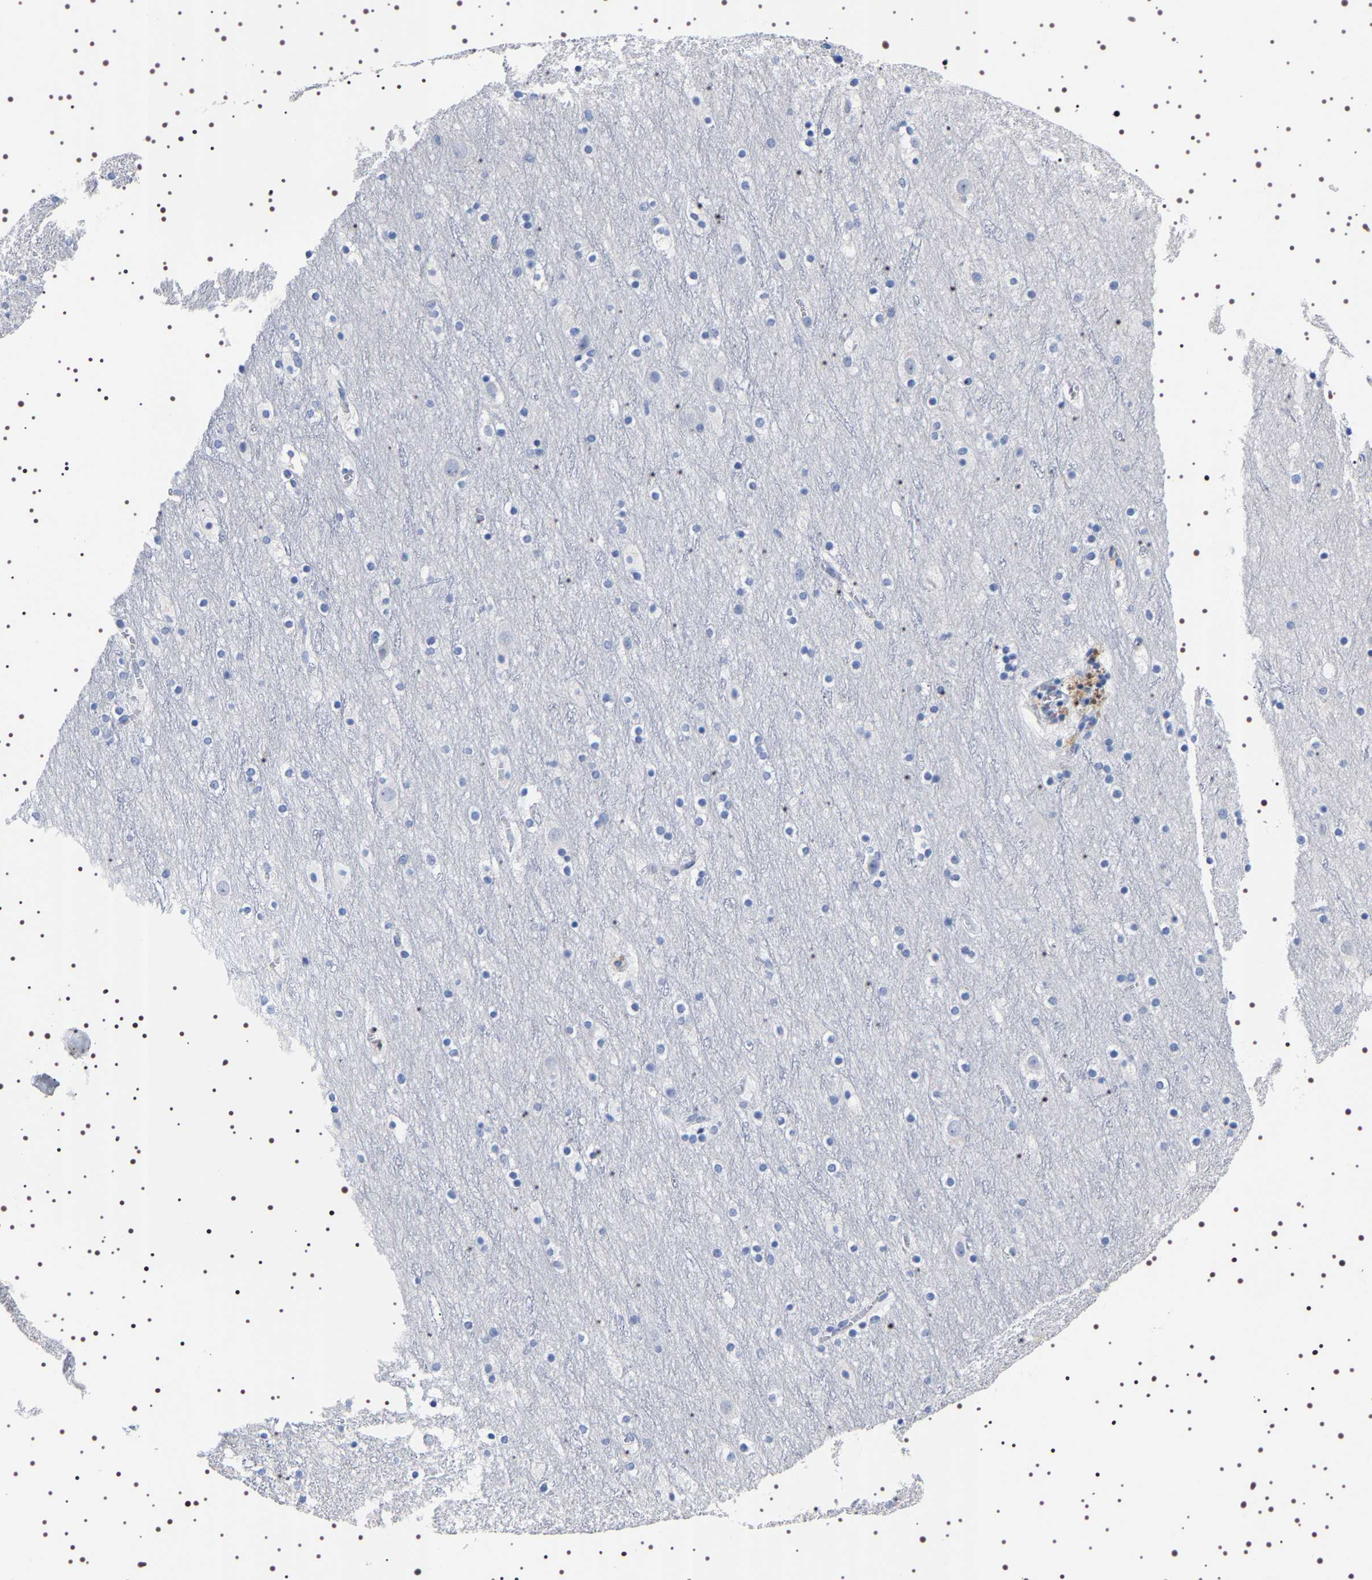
{"staining": {"intensity": "negative", "quantity": "none", "location": "none"}, "tissue": "cerebral cortex", "cell_type": "Endothelial cells", "image_type": "normal", "snomed": [{"axis": "morphology", "description": "Normal tissue, NOS"}, {"axis": "topography", "description": "Cerebral cortex"}], "caption": "Immunohistochemical staining of benign human cerebral cortex reveals no significant expression in endothelial cells.", "gene": "UBQLN3", "patient": {"sex": "male", "age": 45}}